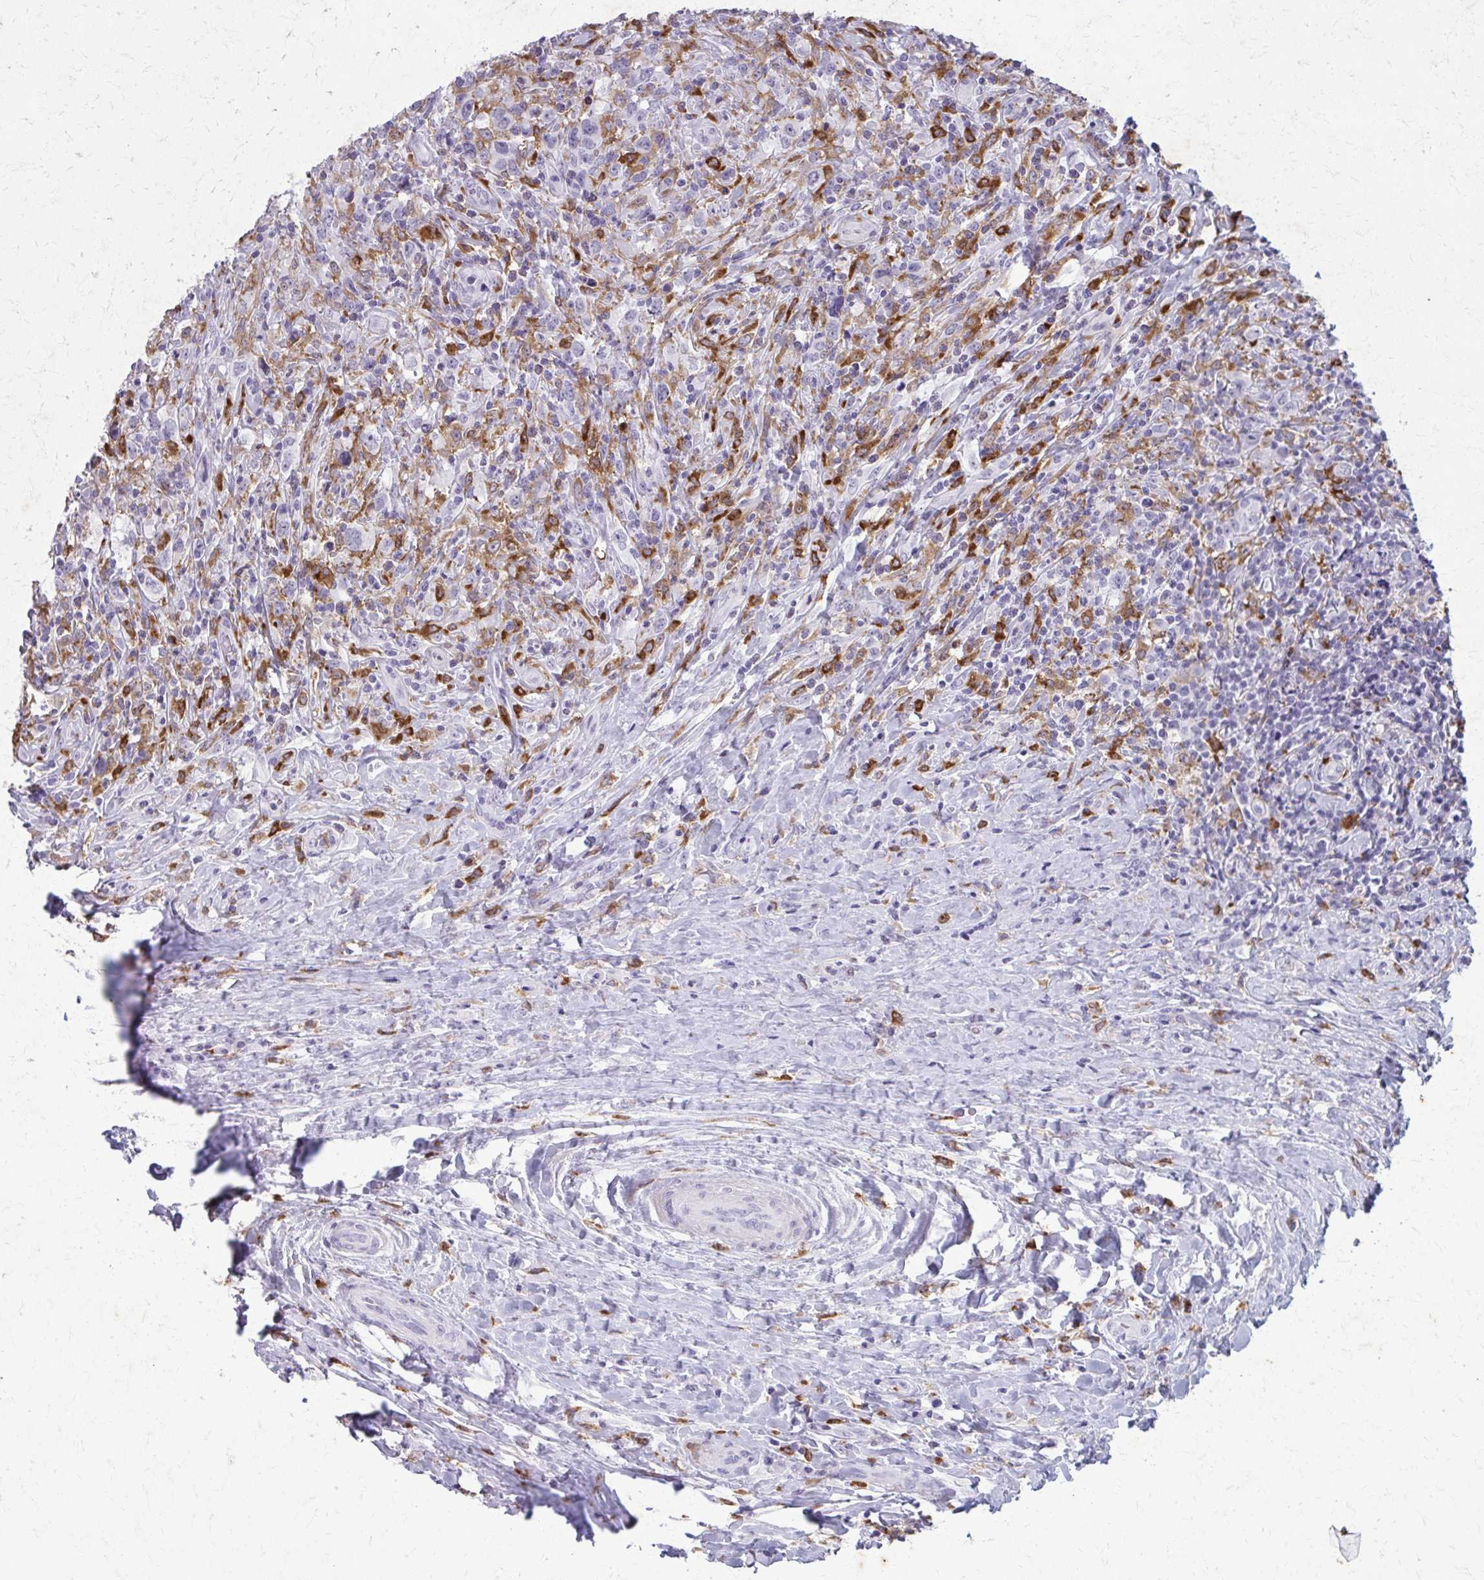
{"staining": {"intensity": "negative", "quantity": "none", "location": "none"}, "tissue": "lymphoma", "cell_type": "Tumor cells", "image_type": "cancer", "snomed": [{"axis": "morphology", "description": "Hodgkin's disease, NOS"}, {"axis": "topography", "description": "Lymph node"}], "caption": "Immunohistochemistry of human Hodgkin's disease displays no staining in tumor cells.", "gene": "CARD9", "patient": {"sex": "female", "age": 18}}